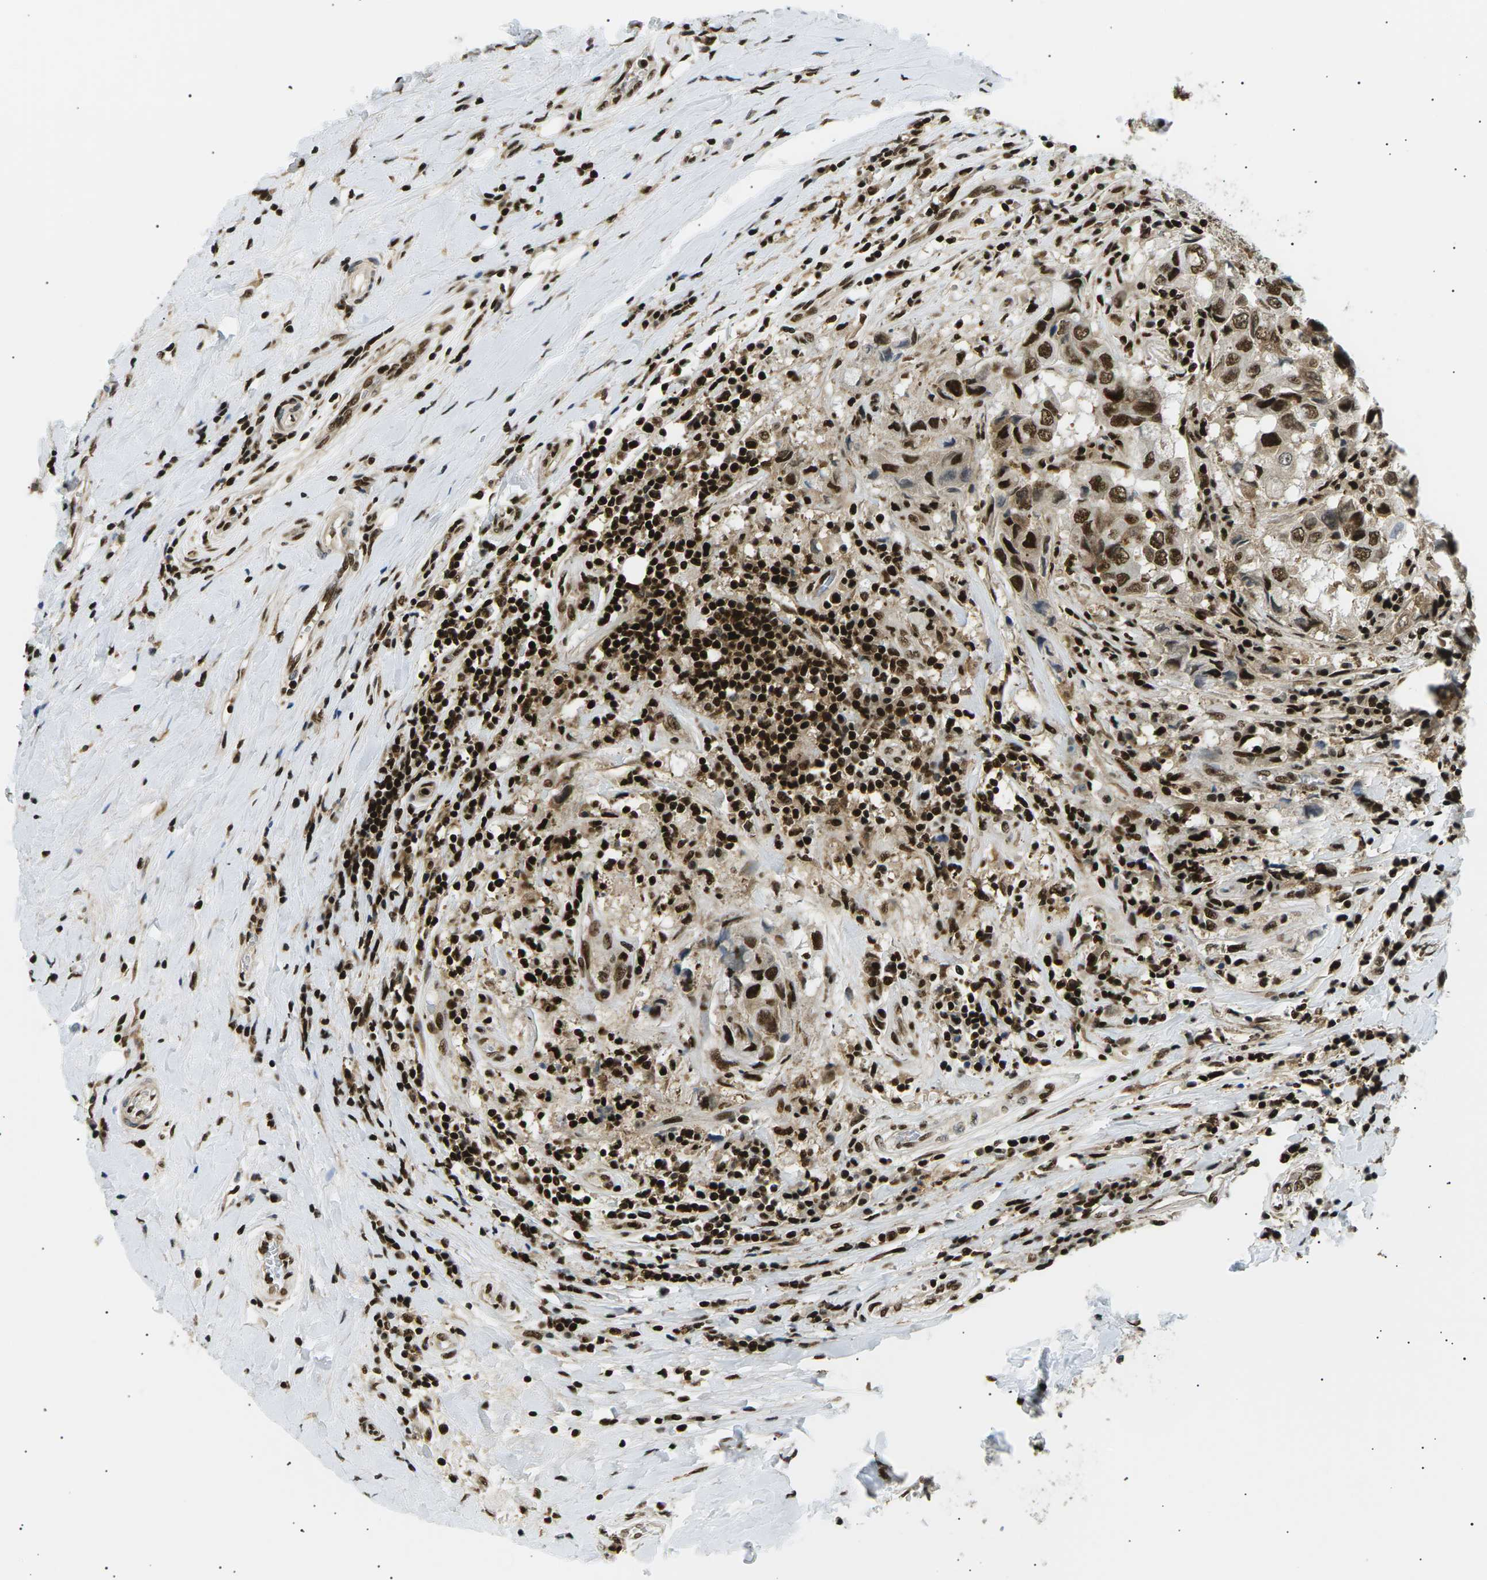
{"staining": {"intensity": "strong", "quantity": ">75%", "location": "nuclear"}, "tissue": "breast cancer", "cell_type": "Tumor cells", "image_type": "cancer", "snomed": [{"axis": "morphology", "description": "Duct carcinoma"}, {"axis": "topography", "description": "Breast"}], "caption": "A high amount of strong nuclear positivity is appreciated in about >75% of tumor cells in breast cancer (infiltrating ductal carcinoma) tissue.", "gene": "RPA2", "patient": {"sex": "female", "age": 27}}